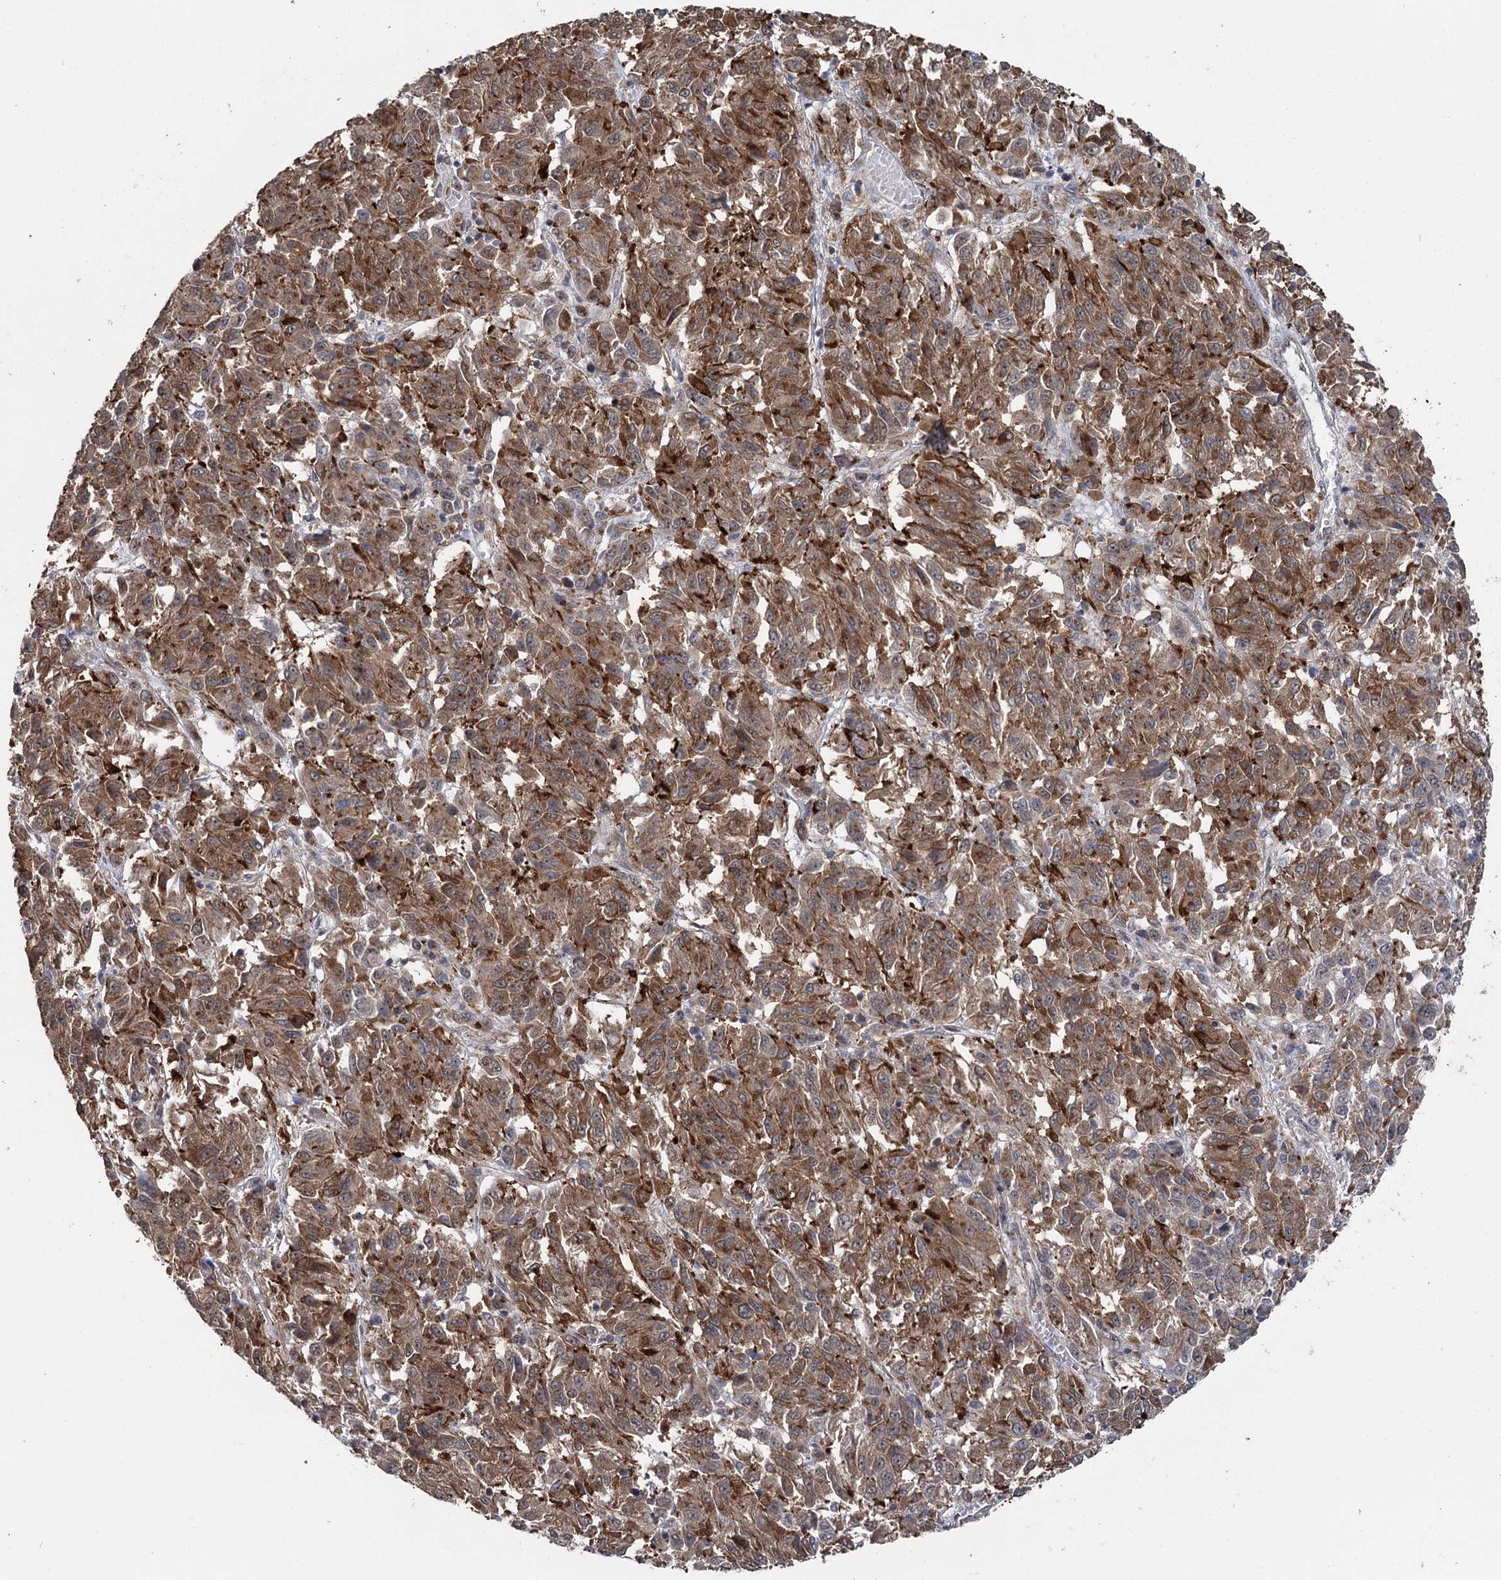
{"staining": {"intensity": "moderate", "quantity": ">75%", "location": "cytoplasmic/membranous"}, "tissue": "melanoma", "cell_type": "Tumor cells", "image_type": "cancer", "snomed": [{"axis": "morphology", "description": "Malignant melanoma, Metastatic site"}, {"axis": "topography", "description": "Lung"}], "caption": "Immunohistochemical staining of human melanoma displays moderate cytoplasmic/membranous protein expression in about >75% of tumor cells.", "gene": "STX6", "patient": {"sex": "male", "age": 64}}